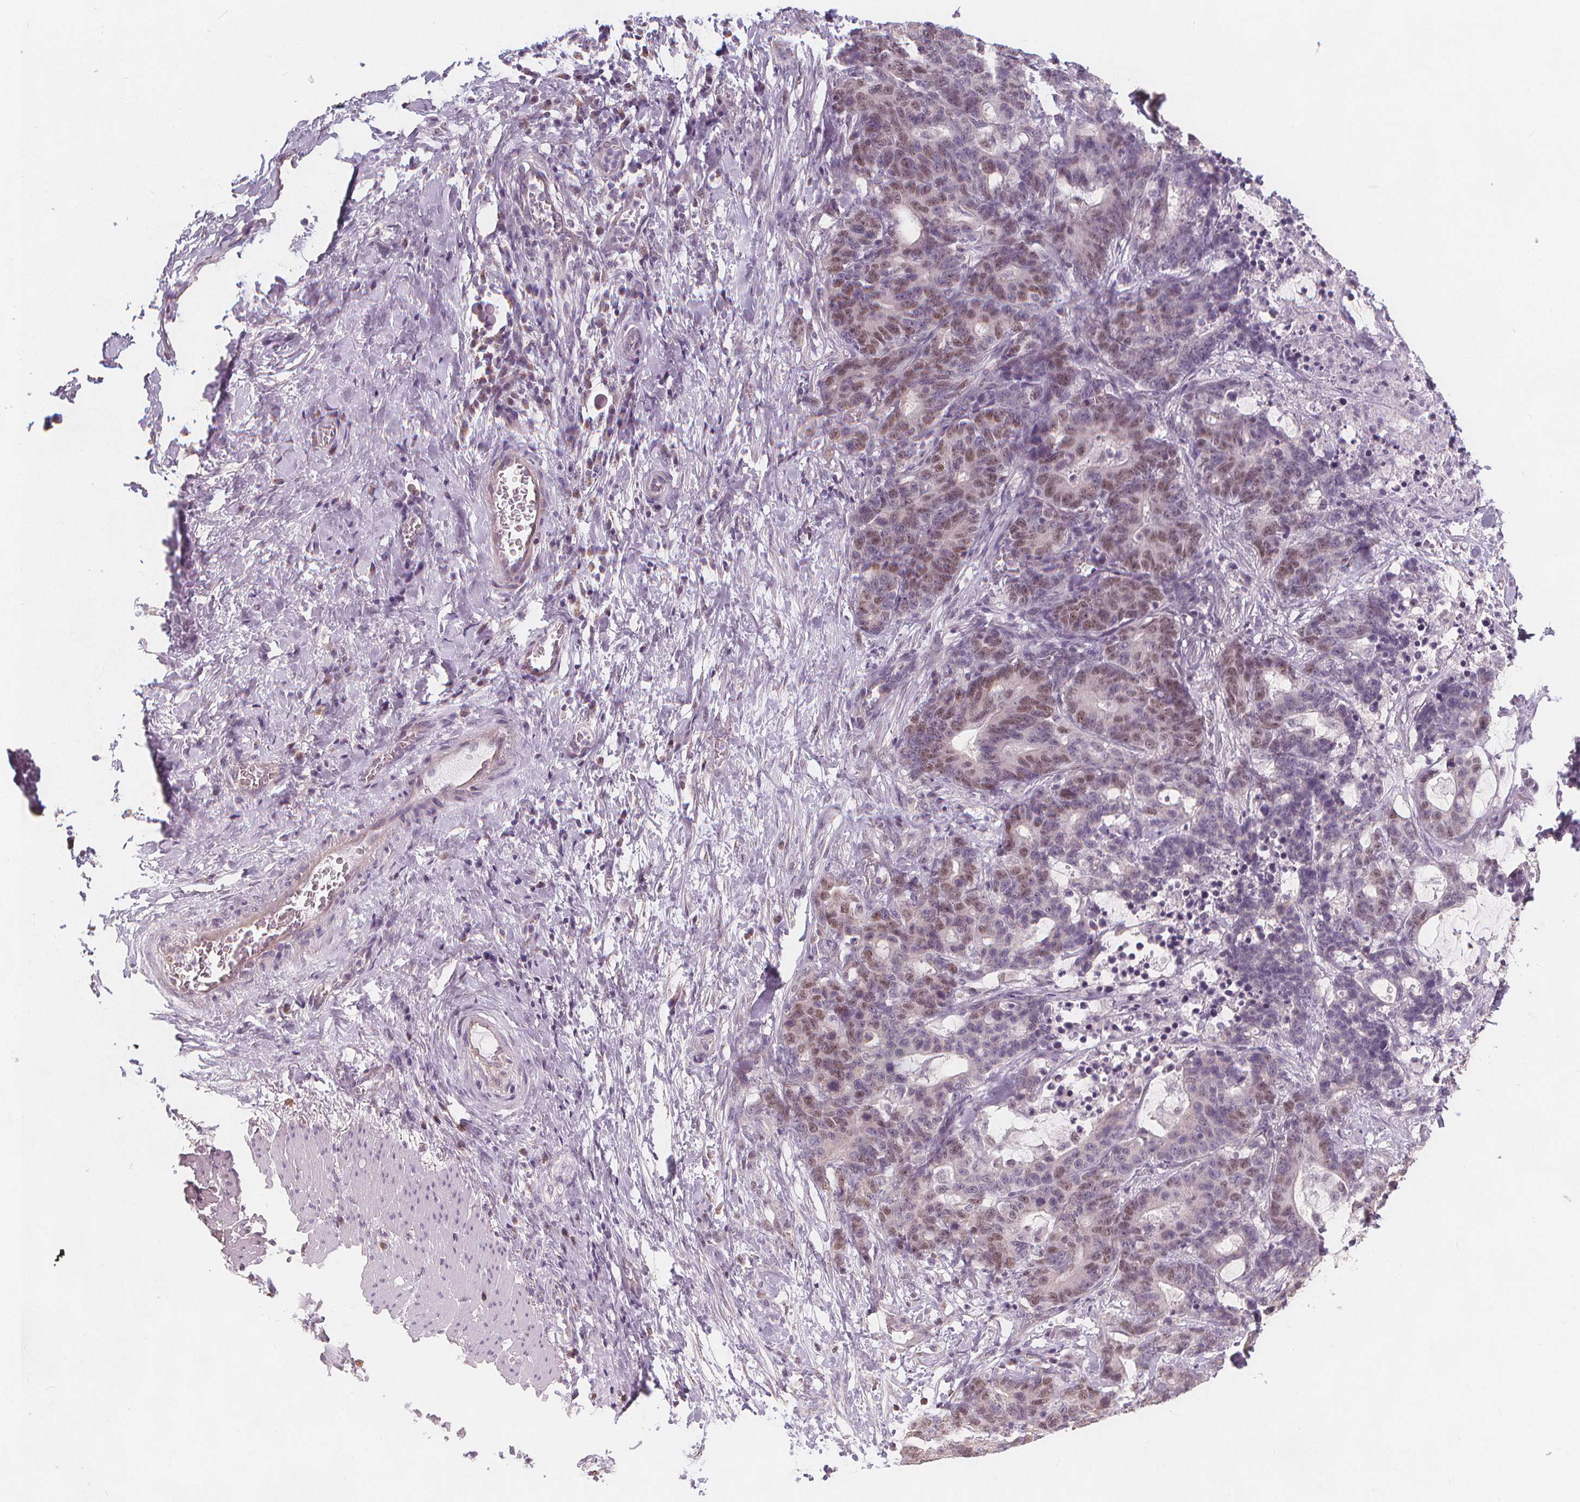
{"staining": {"intensity": "weak", "quantity": "<25%", "location": "nuclear"}, "tissue": "stomach cancer", "cell_type": "Tumor cells", "image_type": "cancer", "snomed": [{"axis": "morphology", "description": "Normal tissue, NOS"}, {"axis": "morphology", "description": "Adenocarcinoma, NOS"}, {"axis": "topography", "description": "Stomach"}], "caption": "The immunohistochemistry (IHC) image has no significant positivity in tumor cells of stomach cancer tissue.", "gene": "TIPIN", "patient": {"sex": "female", "age": 64}}